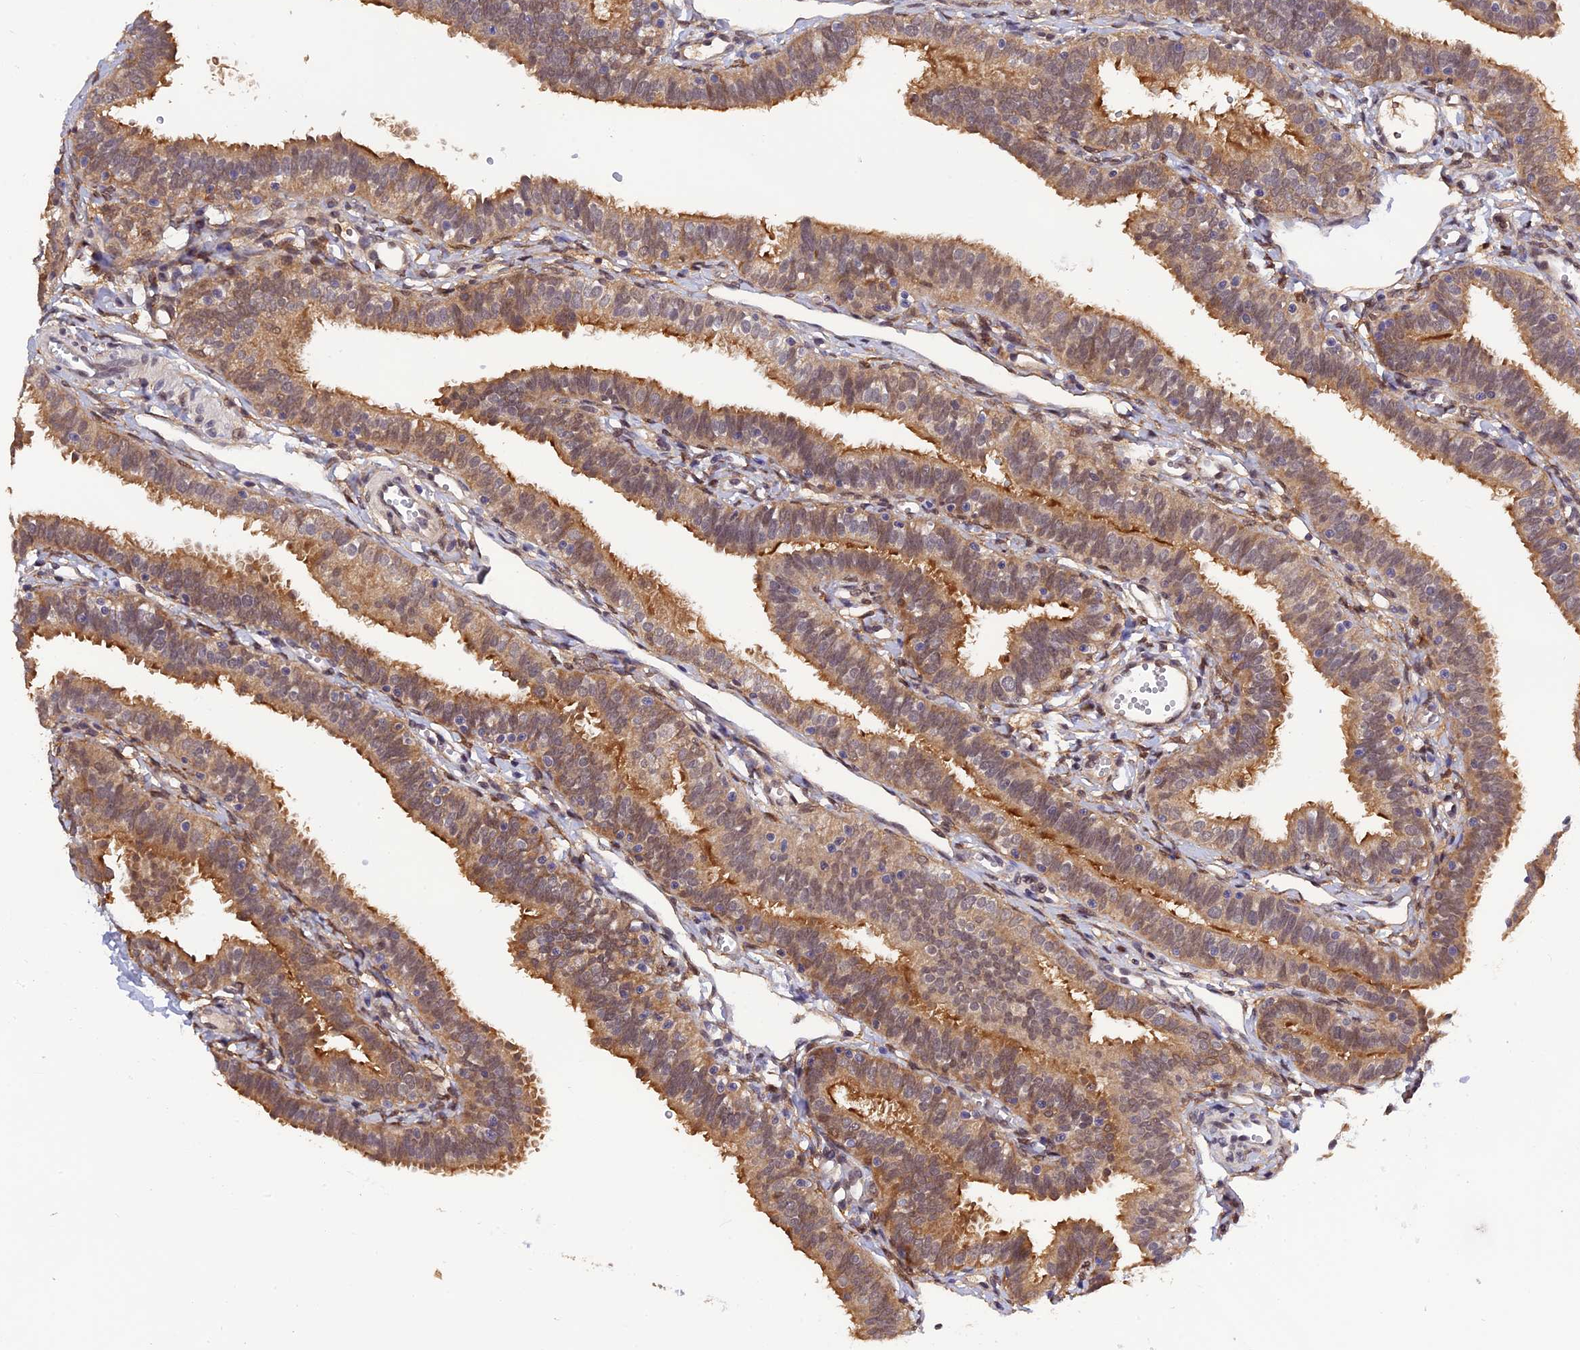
{"staining": {"intensity": "moderate", "quantity": ">75%", "location": "cytoplasmic/membranous,nuclear"}, "tissue": "fallopian tube", "cell_type": "Glandular cells", "image_type": "normal", "snomed": [{"axis": "morphology", "description": "Normal tissue, NOS"}, {"axis": "topography", "description": "Fallopian tube"}], "caption": "An image showing moderate cytoplasmic/membranous,nuclear staining in about >75% of glandular cells in normal fallopian tube, as visualized by brown immunohistochemical staining.", "gene": "MNS1", "patient": {"sex": "female", "age": 35}}